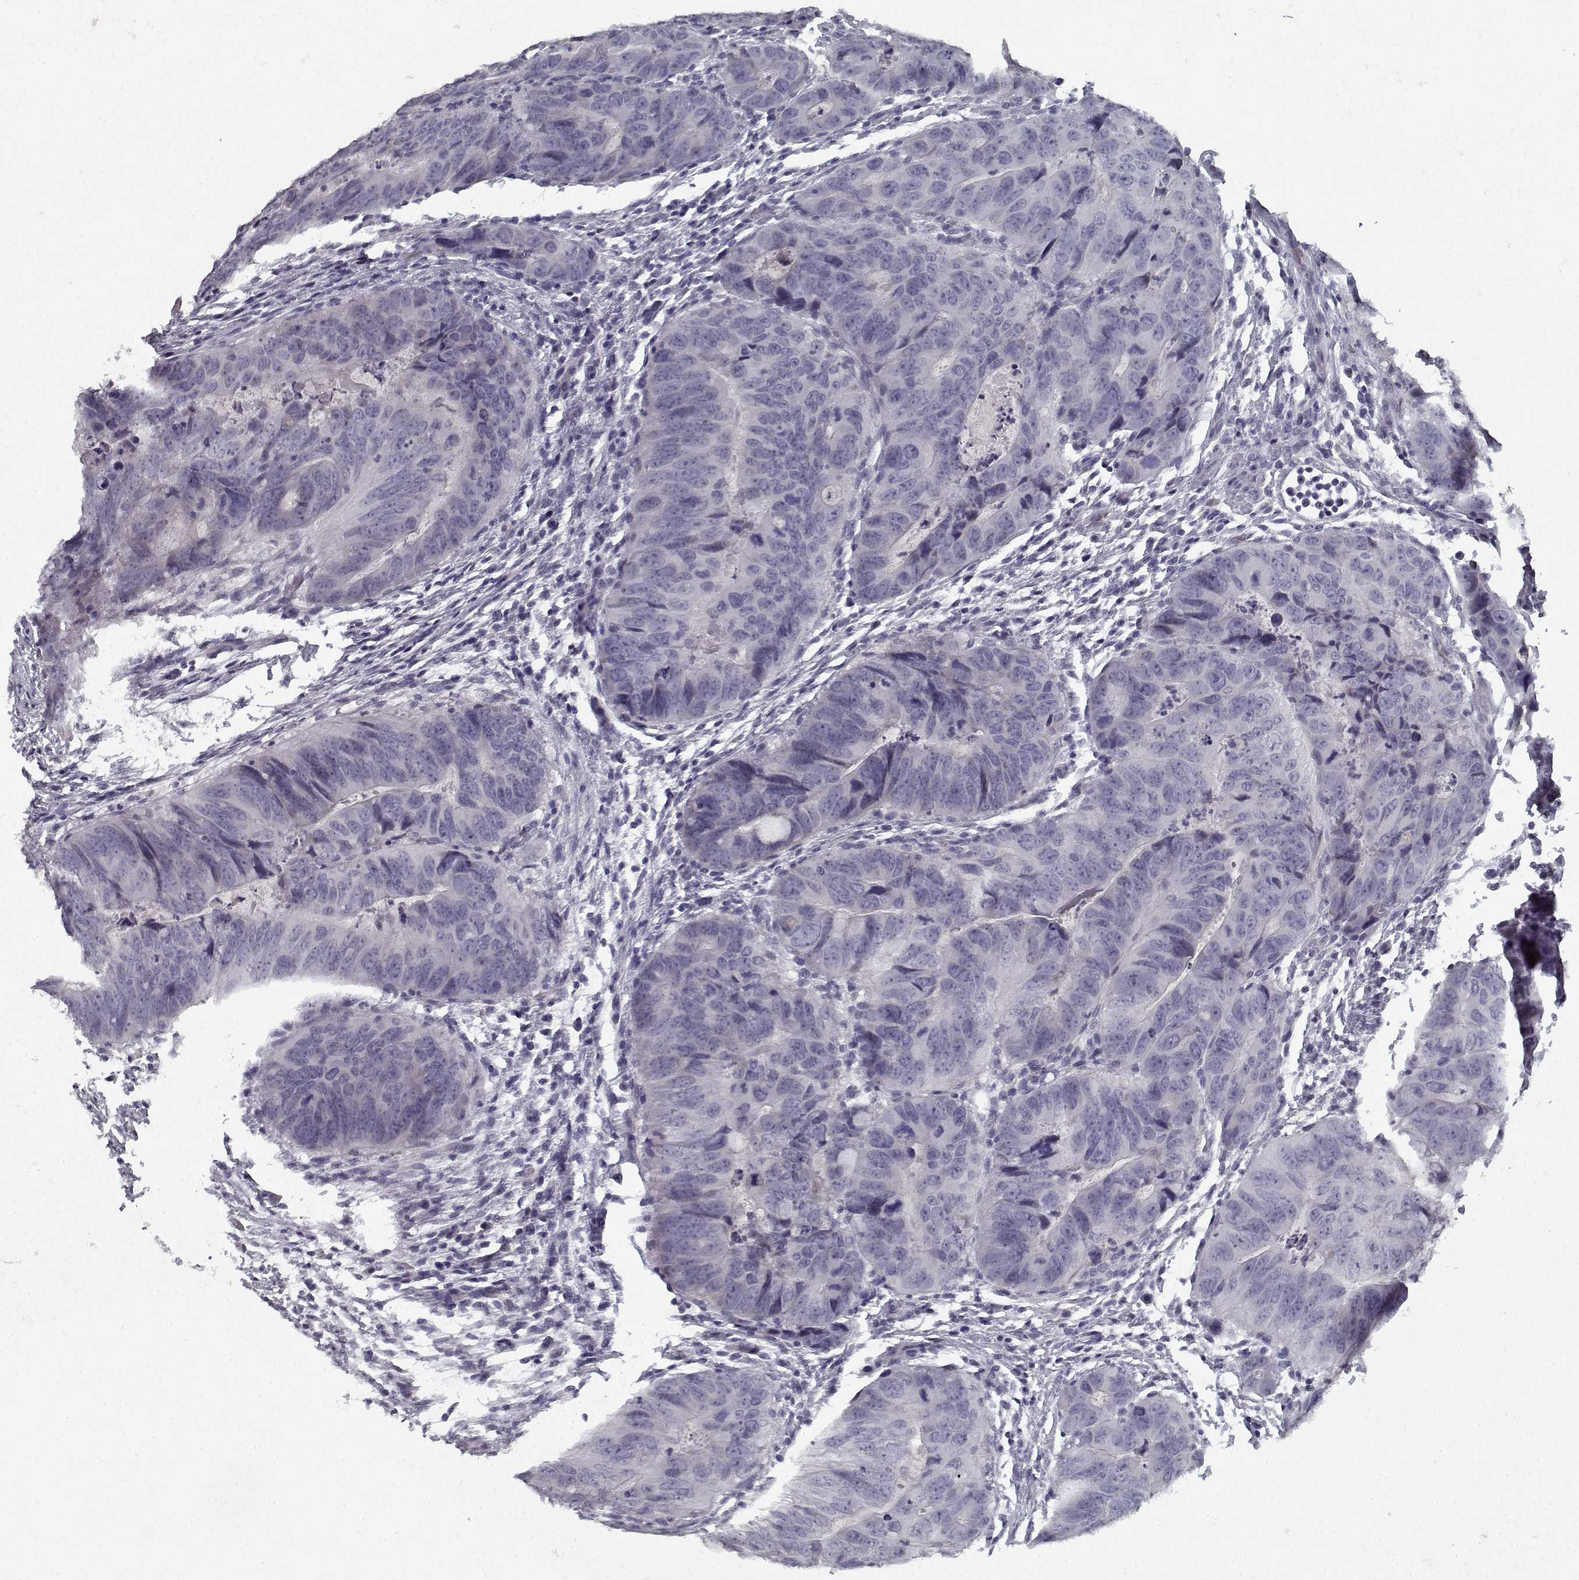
{"staining": {"intensity": "negative", "quantity": "none", "location": "none"}, "tissue": "colorectal cancer", "cell_type": "Tumor cells", "image_type": "cancer", "snomed": [{"axis": "morphology", "description": "Adenocarcinoma, NOS"}, {"axis": "topography", "description": "Colon"}], "caption": "Tumor cells show no significant protein positivity in colorectal cancer.", "gene": "GAD2", "patient": {"sex": "male", "age": 79}}